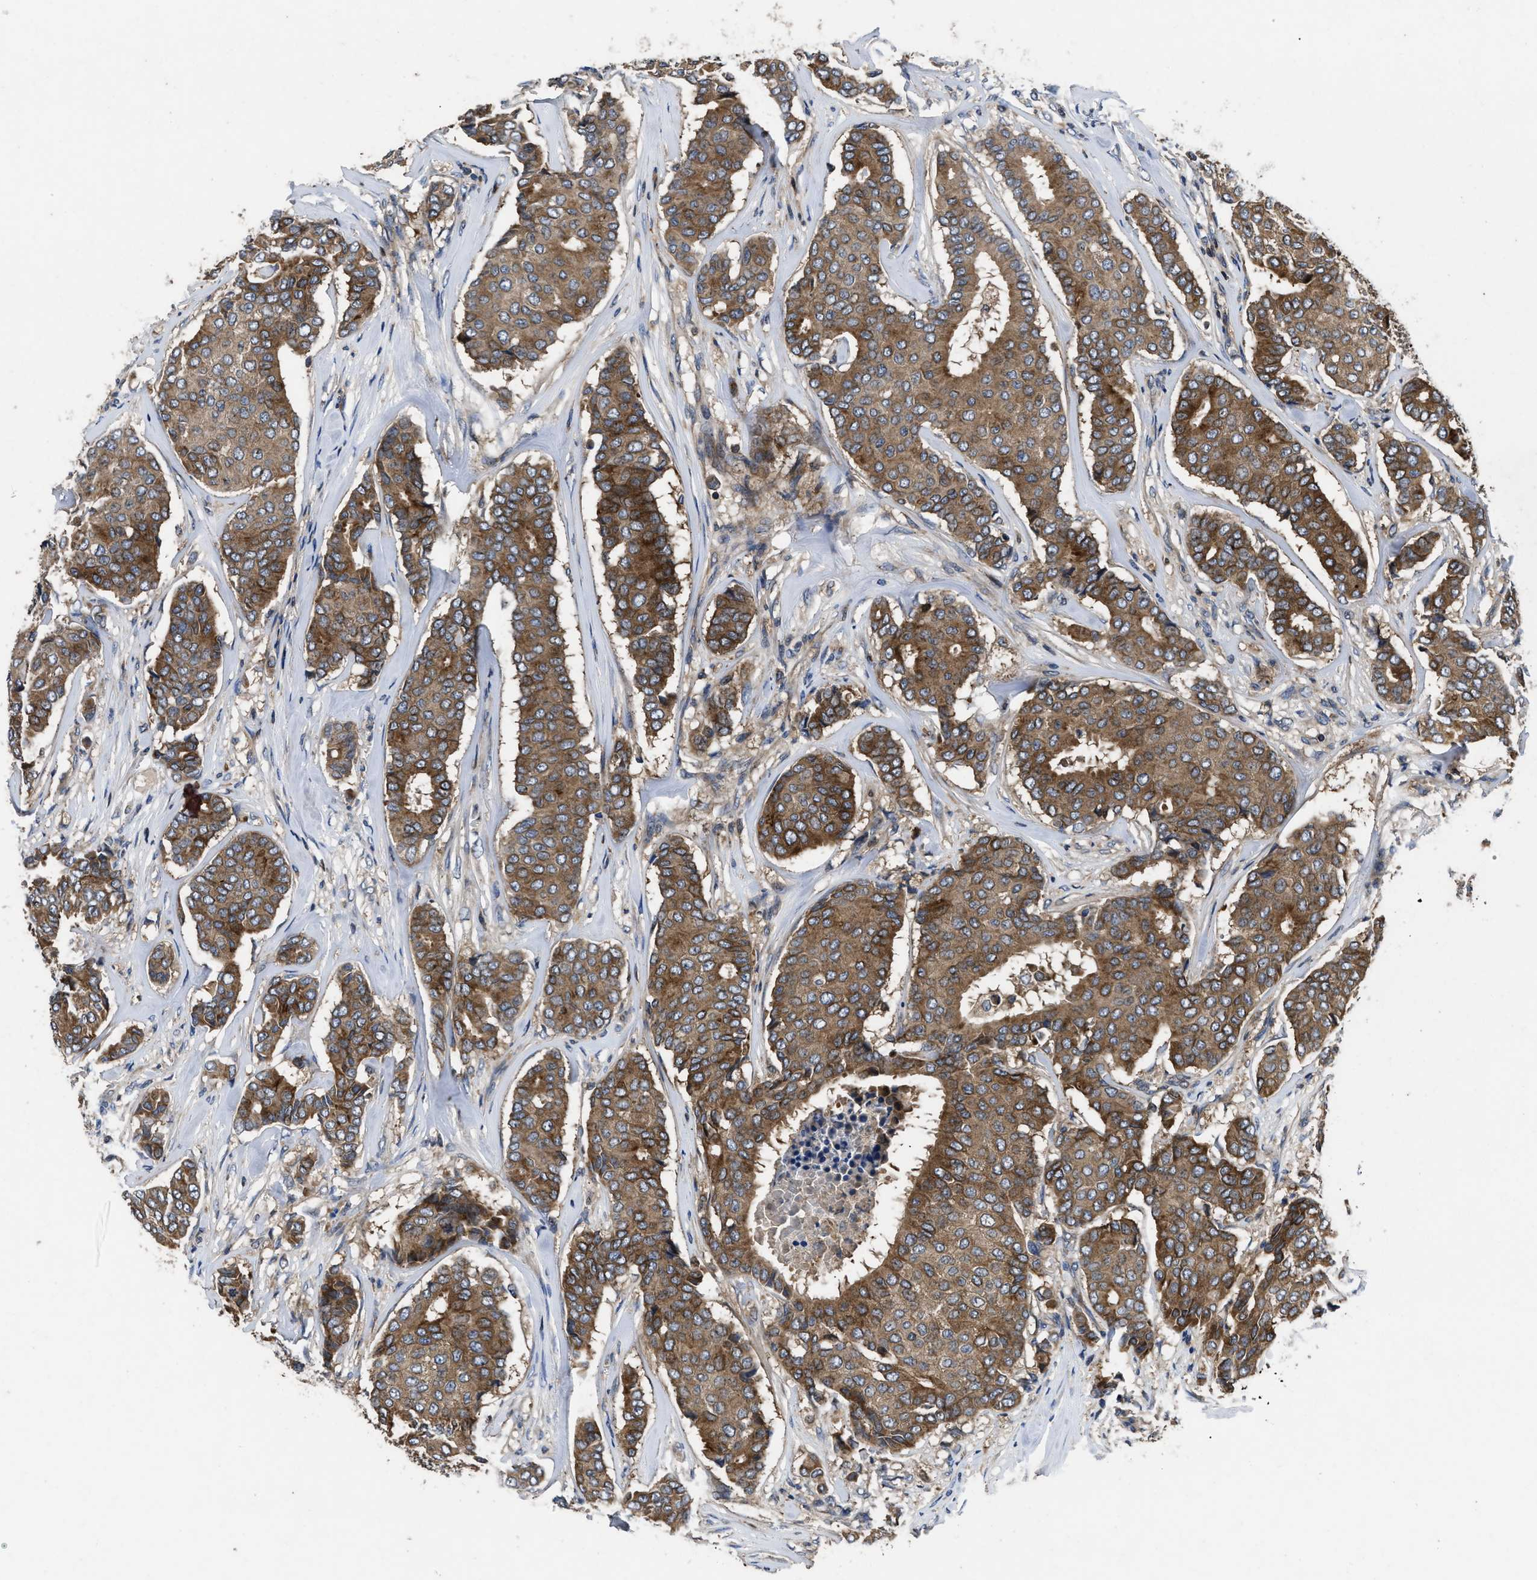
{"staining": {"intensity": "moderate", "quantity": ">75%", "location": "cytoplasmic/membranous"}, "tissue": "breast cancer", "cell_type": "Tumor cells", "image_type": "cancer", "snomed": [{"axis": "morphology", "description": "Duct carcinoma"}, {"axis": "topography", "description": "Breast"}], "caption": "IHC (DAB) staining of human breast cancer reveals moderate cytoplasmic/membranous protein expression in approximately >75% of tumor cells.", "gene": "YBEY", "patient": {"sex": "female", "age": 75}}